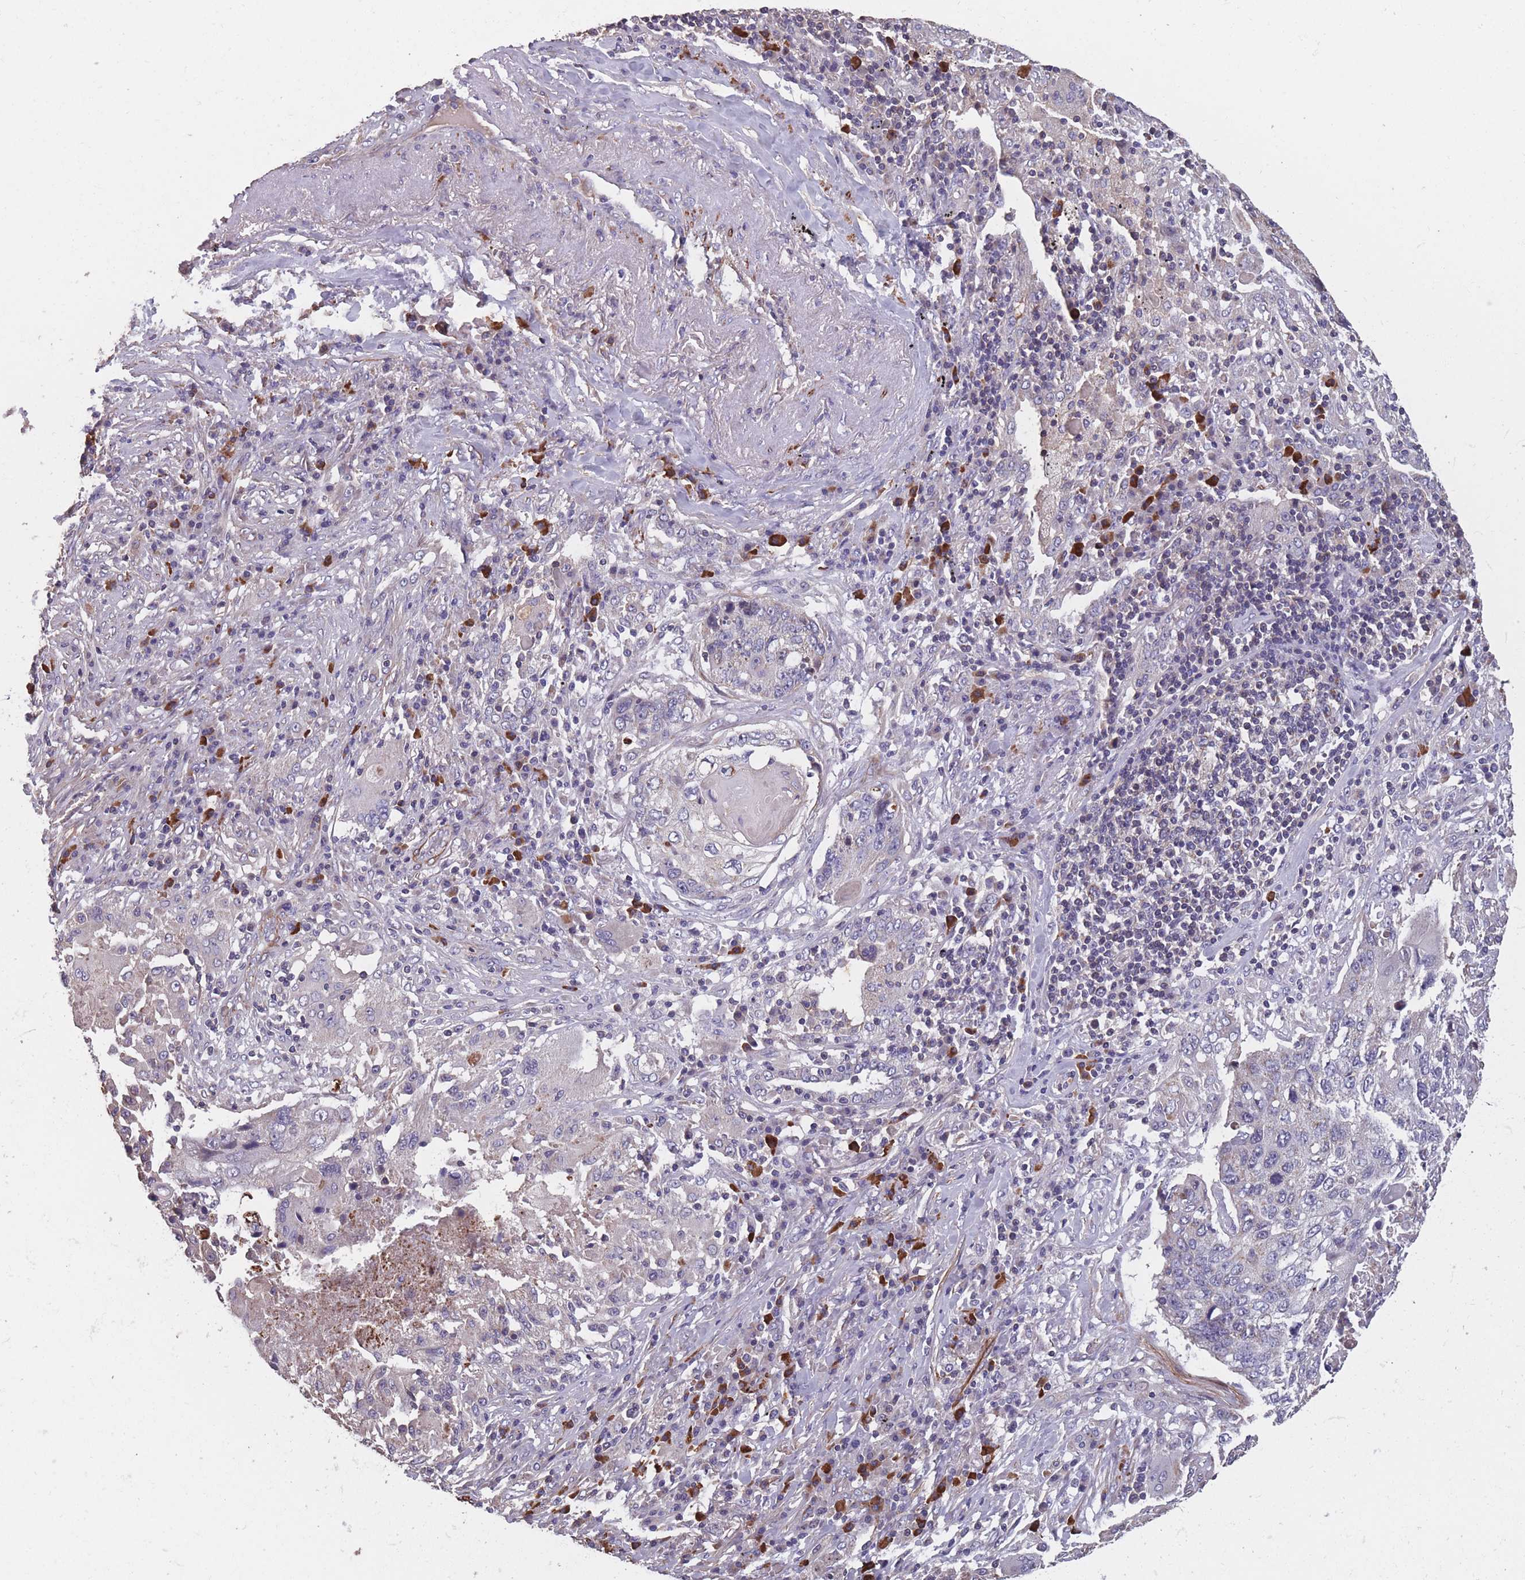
{"staining": {"intensity": "negative", "quantity": "none", "location": "none"}, "tissue": "lung cancer", "cell_type": "Tumor cells", "image_type": "cancer", "snomed": [{"axis": "morphology", "description": "Squamous cell carcinoma, NOS"}, {"axis": "topography", "description": "Lung"}], "caption": "Photomicrograph shows no significant protein expression in tumor cells of lung cancer (squamous cell carcinoma). (DAB IHC, high magnification).", "gene": "TOMM40L", "patient": {"sex": "female", "age": 63}}